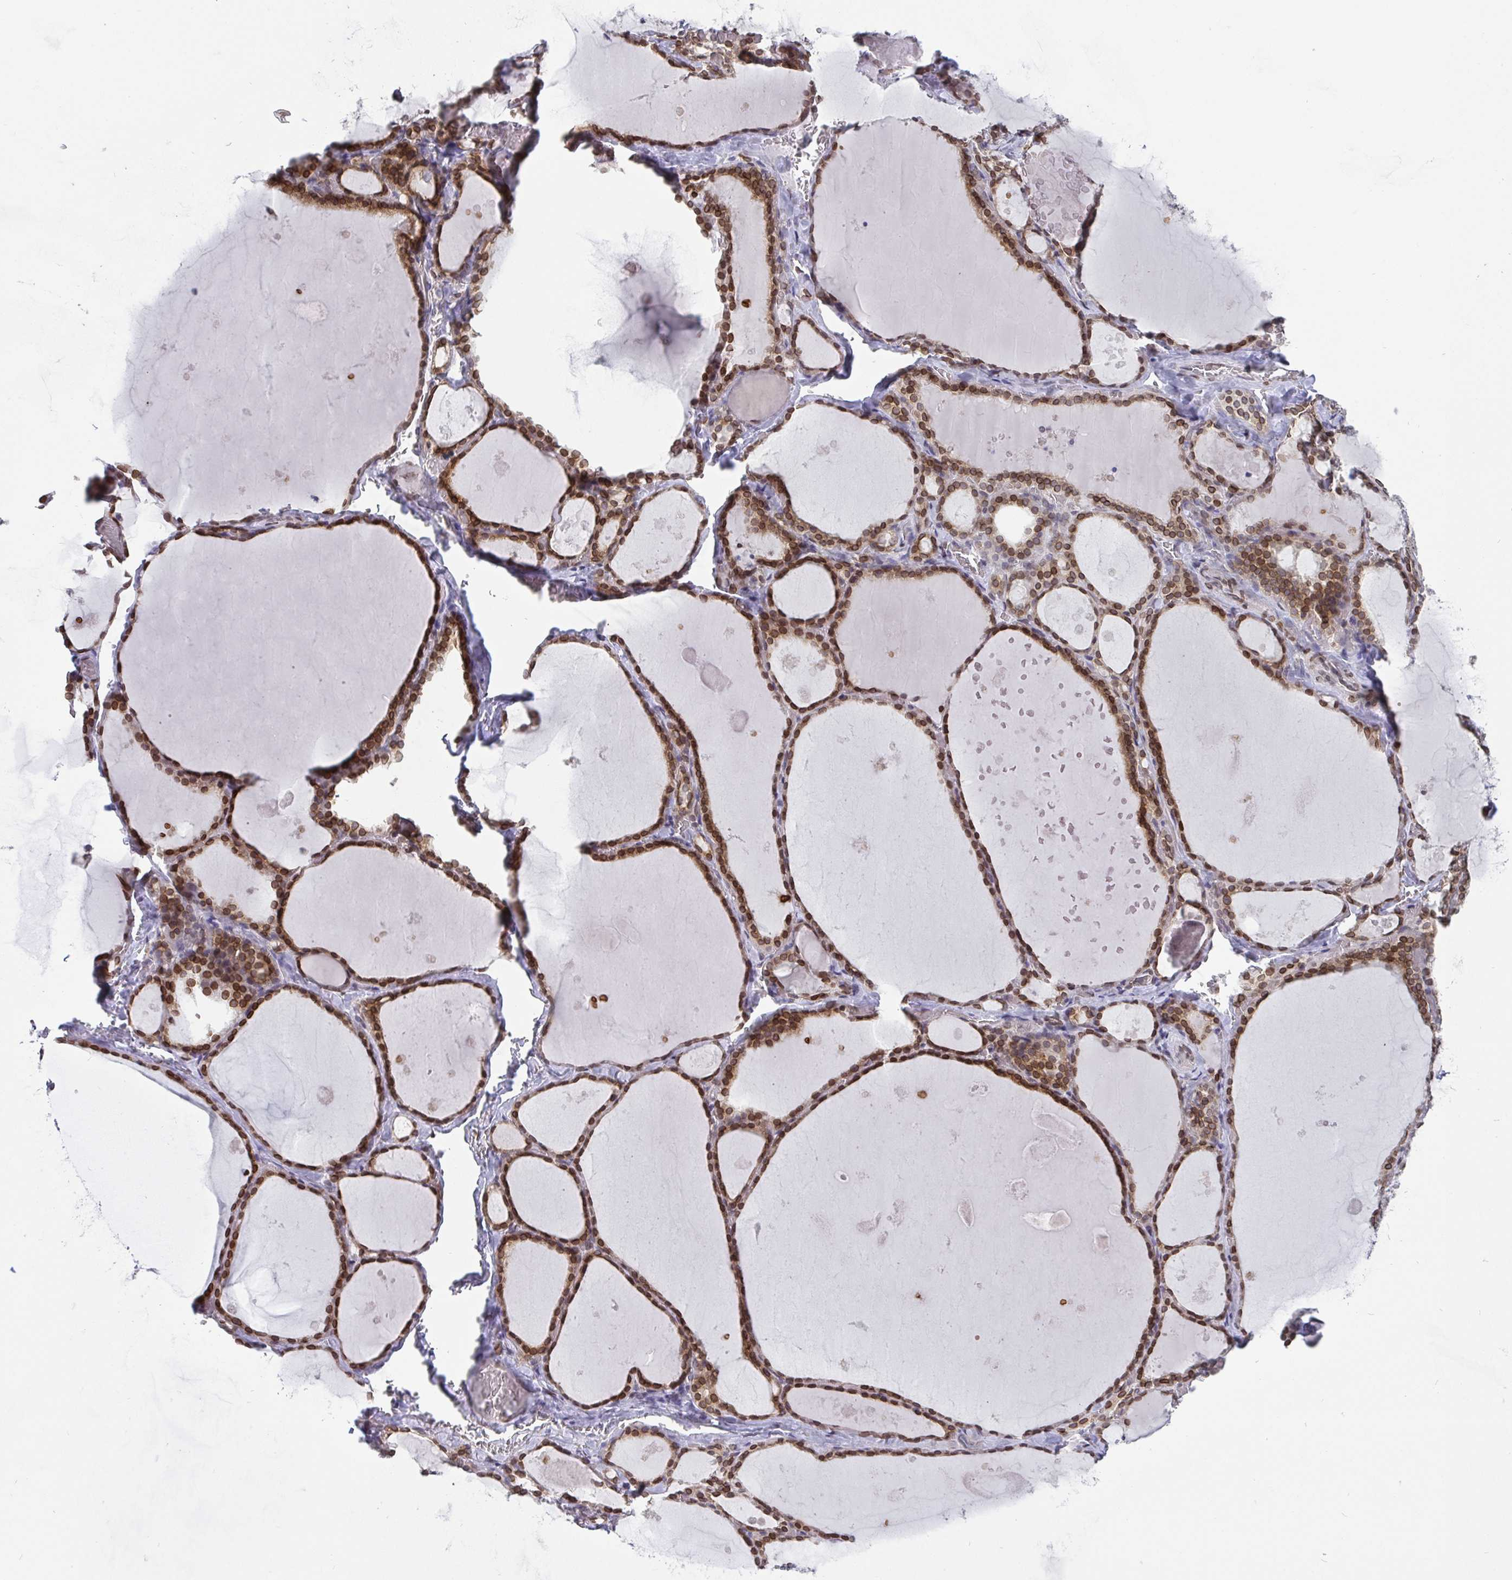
{"staining": {"intensity": "moderate", "quantity": ">75%", "location": "cytoplasmic/membranous,nuclear"}, "tissue": "thyroid gland", "cell_type": "Glandular cells", "image_type": "normal", "snomed": [{"axis": "morphology", "description": "Normal tissue, NOS"}, {"axis": "topography", "description": "Thyroid gland"}], "caption": "A medium amount of moderate cytoplasmic/membranous,nuclear expression is present in approximately >75% of glandular cells in unremarkable thyroid gland. (DAB (3,3'-diaminobenzidine) IHC with brightfield microscopy, high magnification).", "gene": "EMD", "patient": {"sex": "male", "age": 56}}